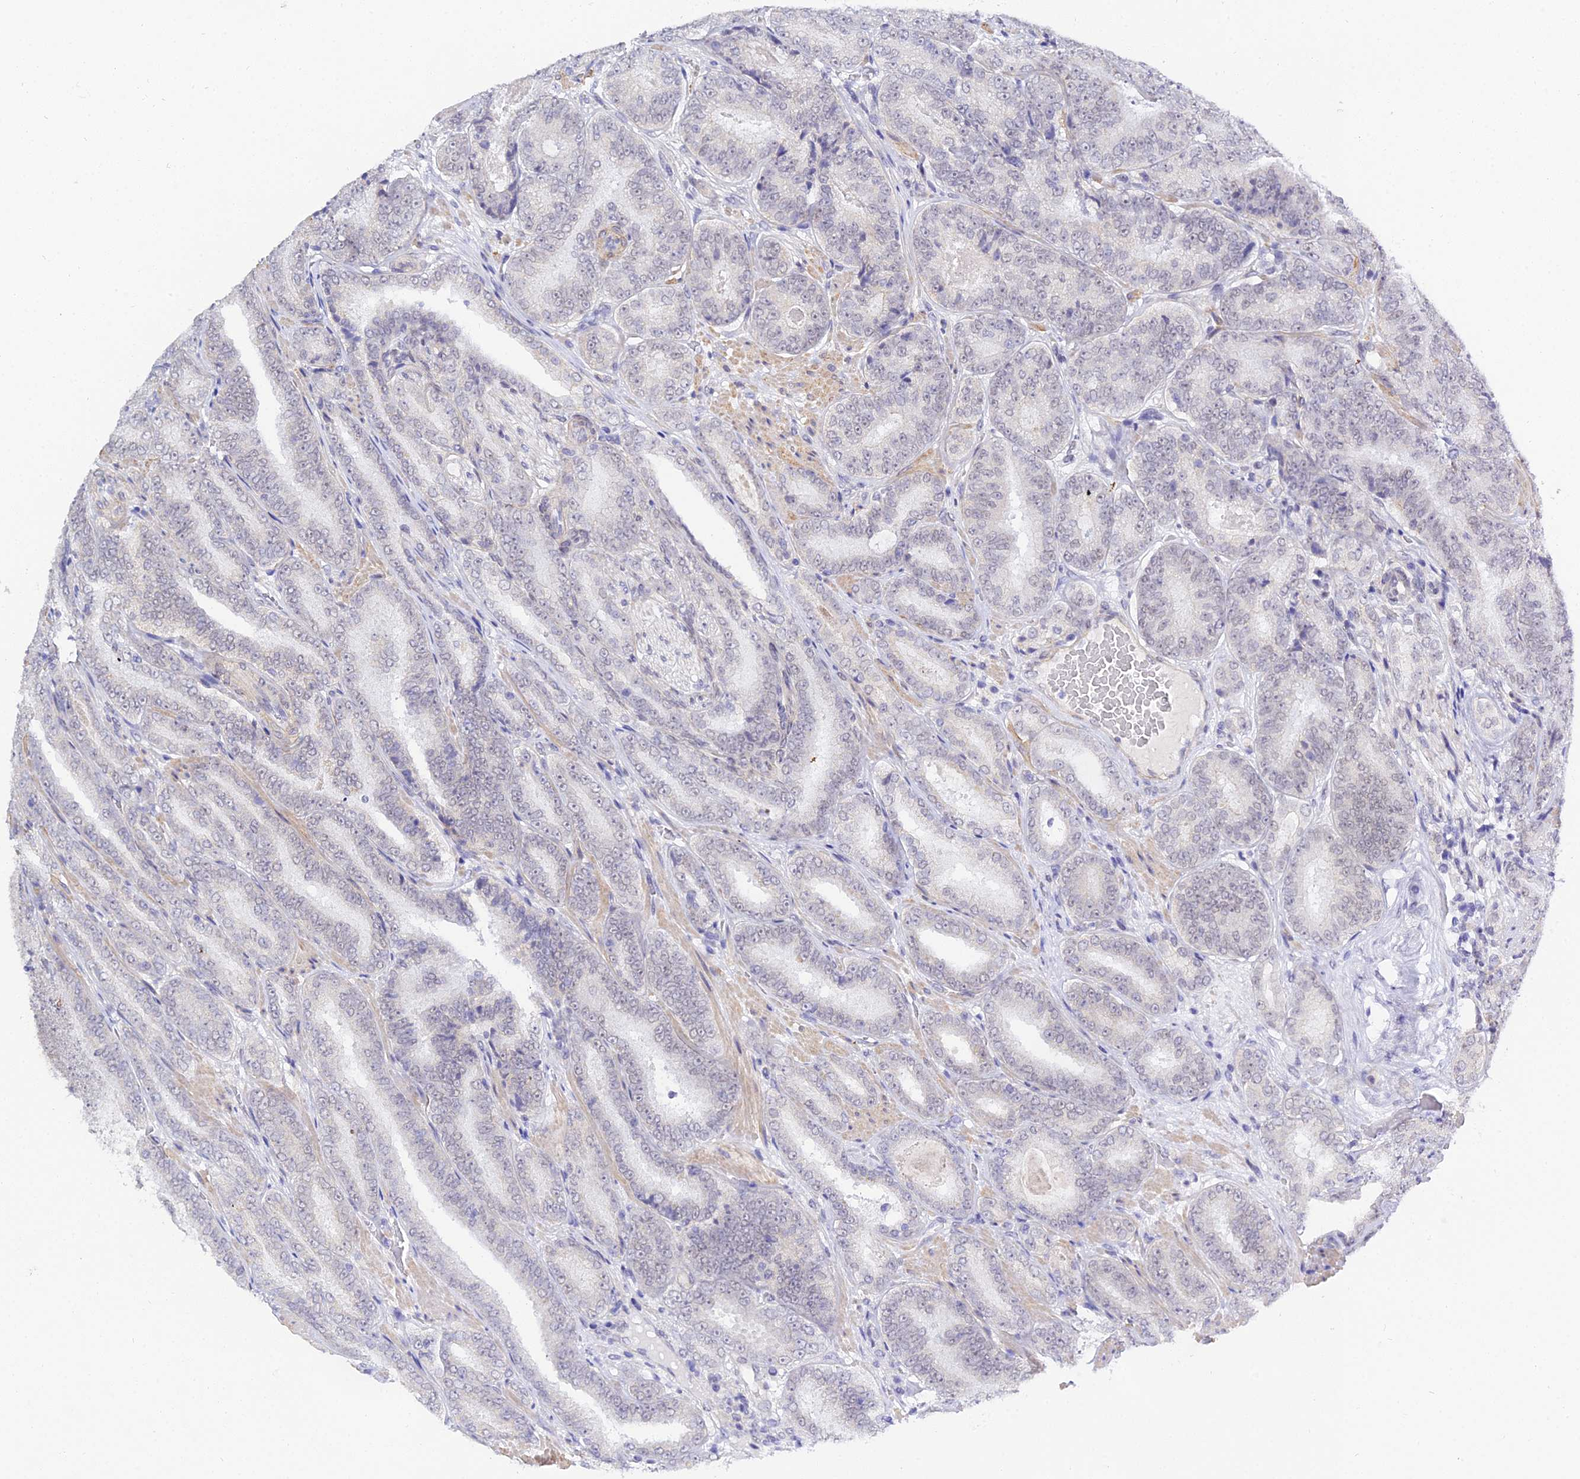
{"staining": {"intensity": "negative", "quantity": "none", "location": "none"}, "tissue": "prostate cancer", "cell_type": "Tumor cells", "image_type": "cancer", "snomed": [{"axis": "morphology", "description": "Adenocarcinoma, High grade"}, {"axis": "topography", "description": "Prostate"}], "caption": "Tumor cells show no significant protein staining in prostate cancer (adenocarcinoma (high-grade)).", "gene": "ZNF628", "patient": {"sex": "male", "age": 72}}